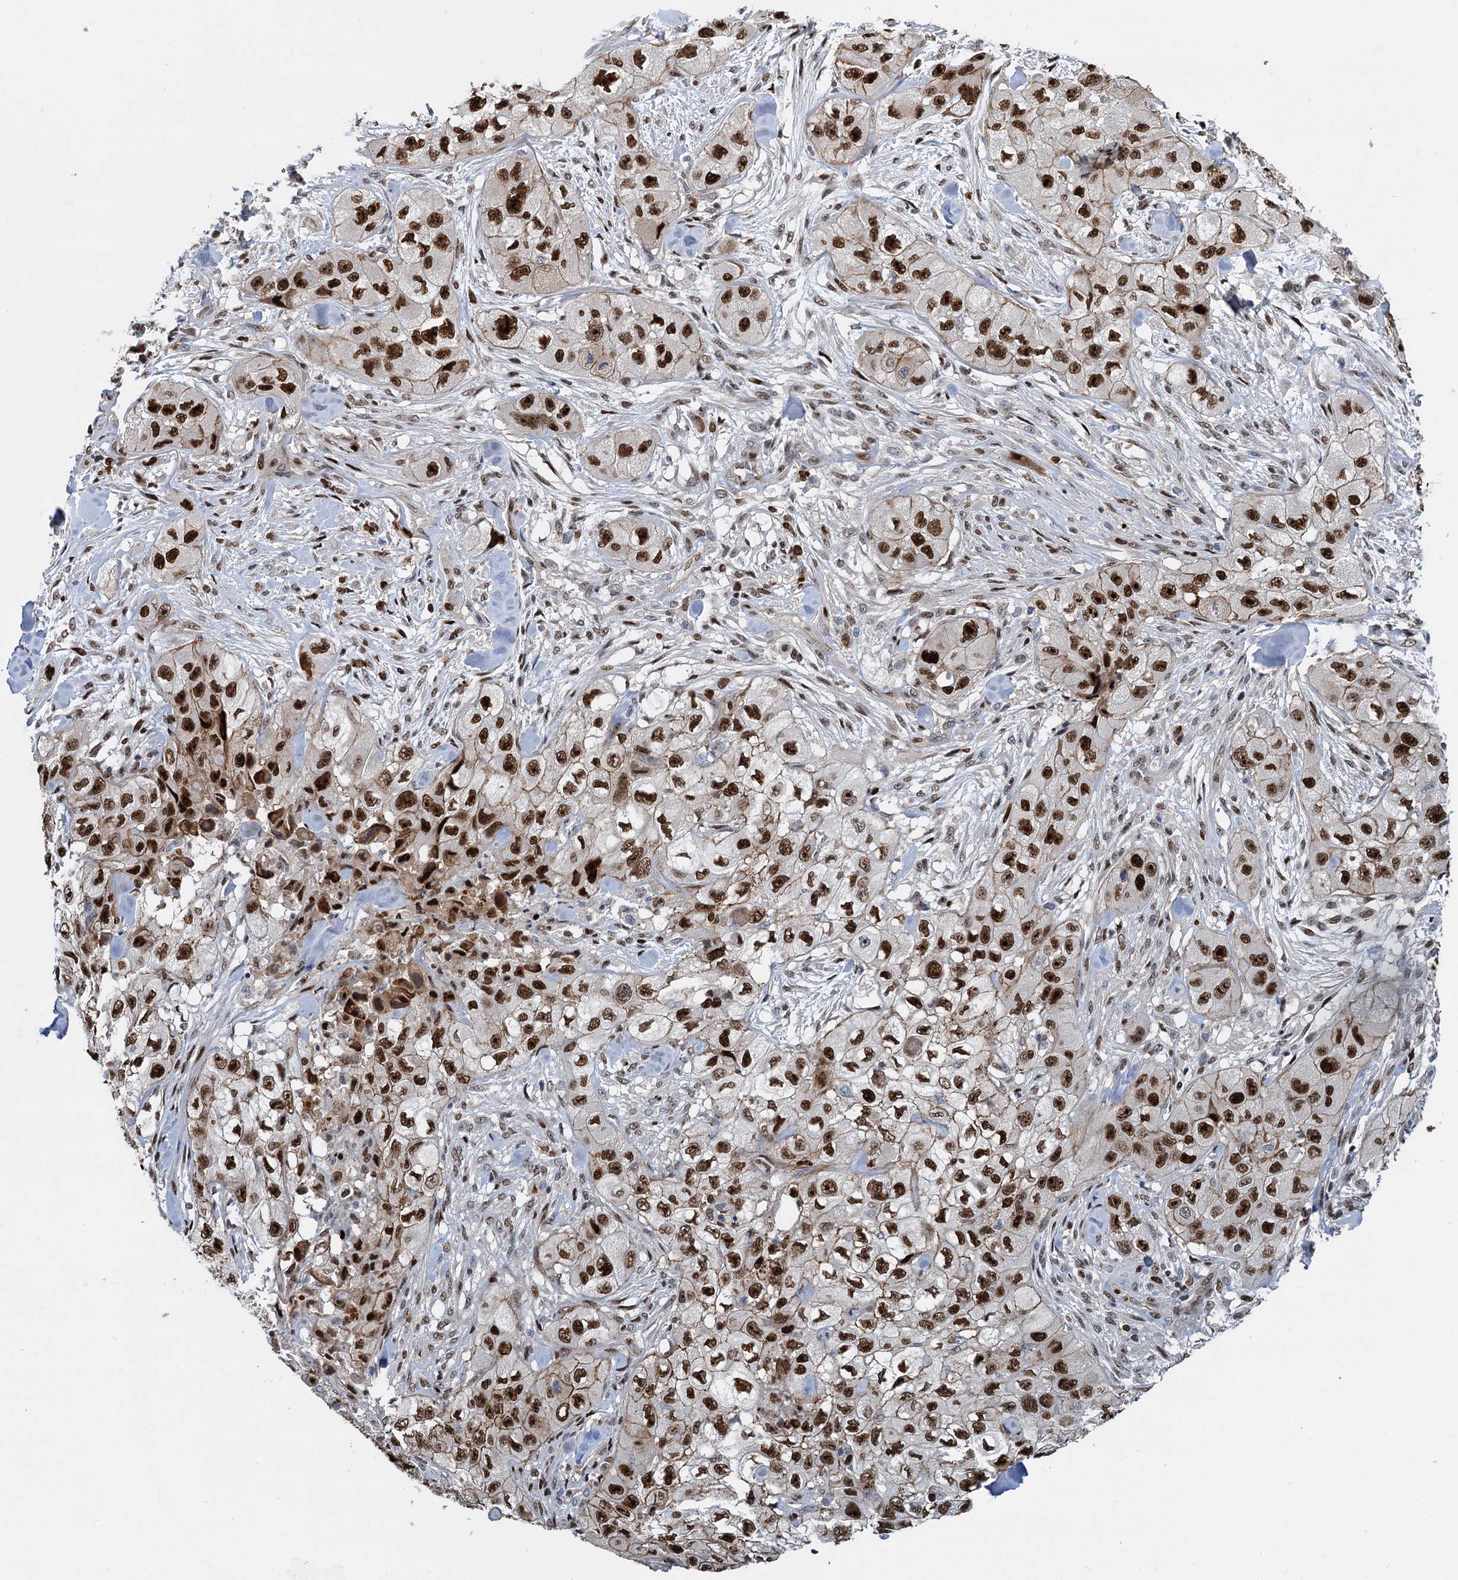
{"staining": {"intensity": "strong", "quantity": ">75%", "location": "cytoplasmic/membranous,nuclear"}, "tissue": "skin cancer", "cell_type": "Tumor cells", "image_type": "cancer", "snomed": [{"axis": "morphology", "description": "Squamous cell carcinoma, NOS"}, {"axis": "topography", "description": "Skin"}, {"axis": "topography", "description": "Subcutis"}], "caption": "DAB immunohistochemical staining of human squamous cell carcinoma (skin) exhibits strong cytoplasmic/membranous and nuclear protein expression in approximately >75% of tumor cells.", "gene": "ANKRD49", "patient": {"sex": "male", "age": 73}}